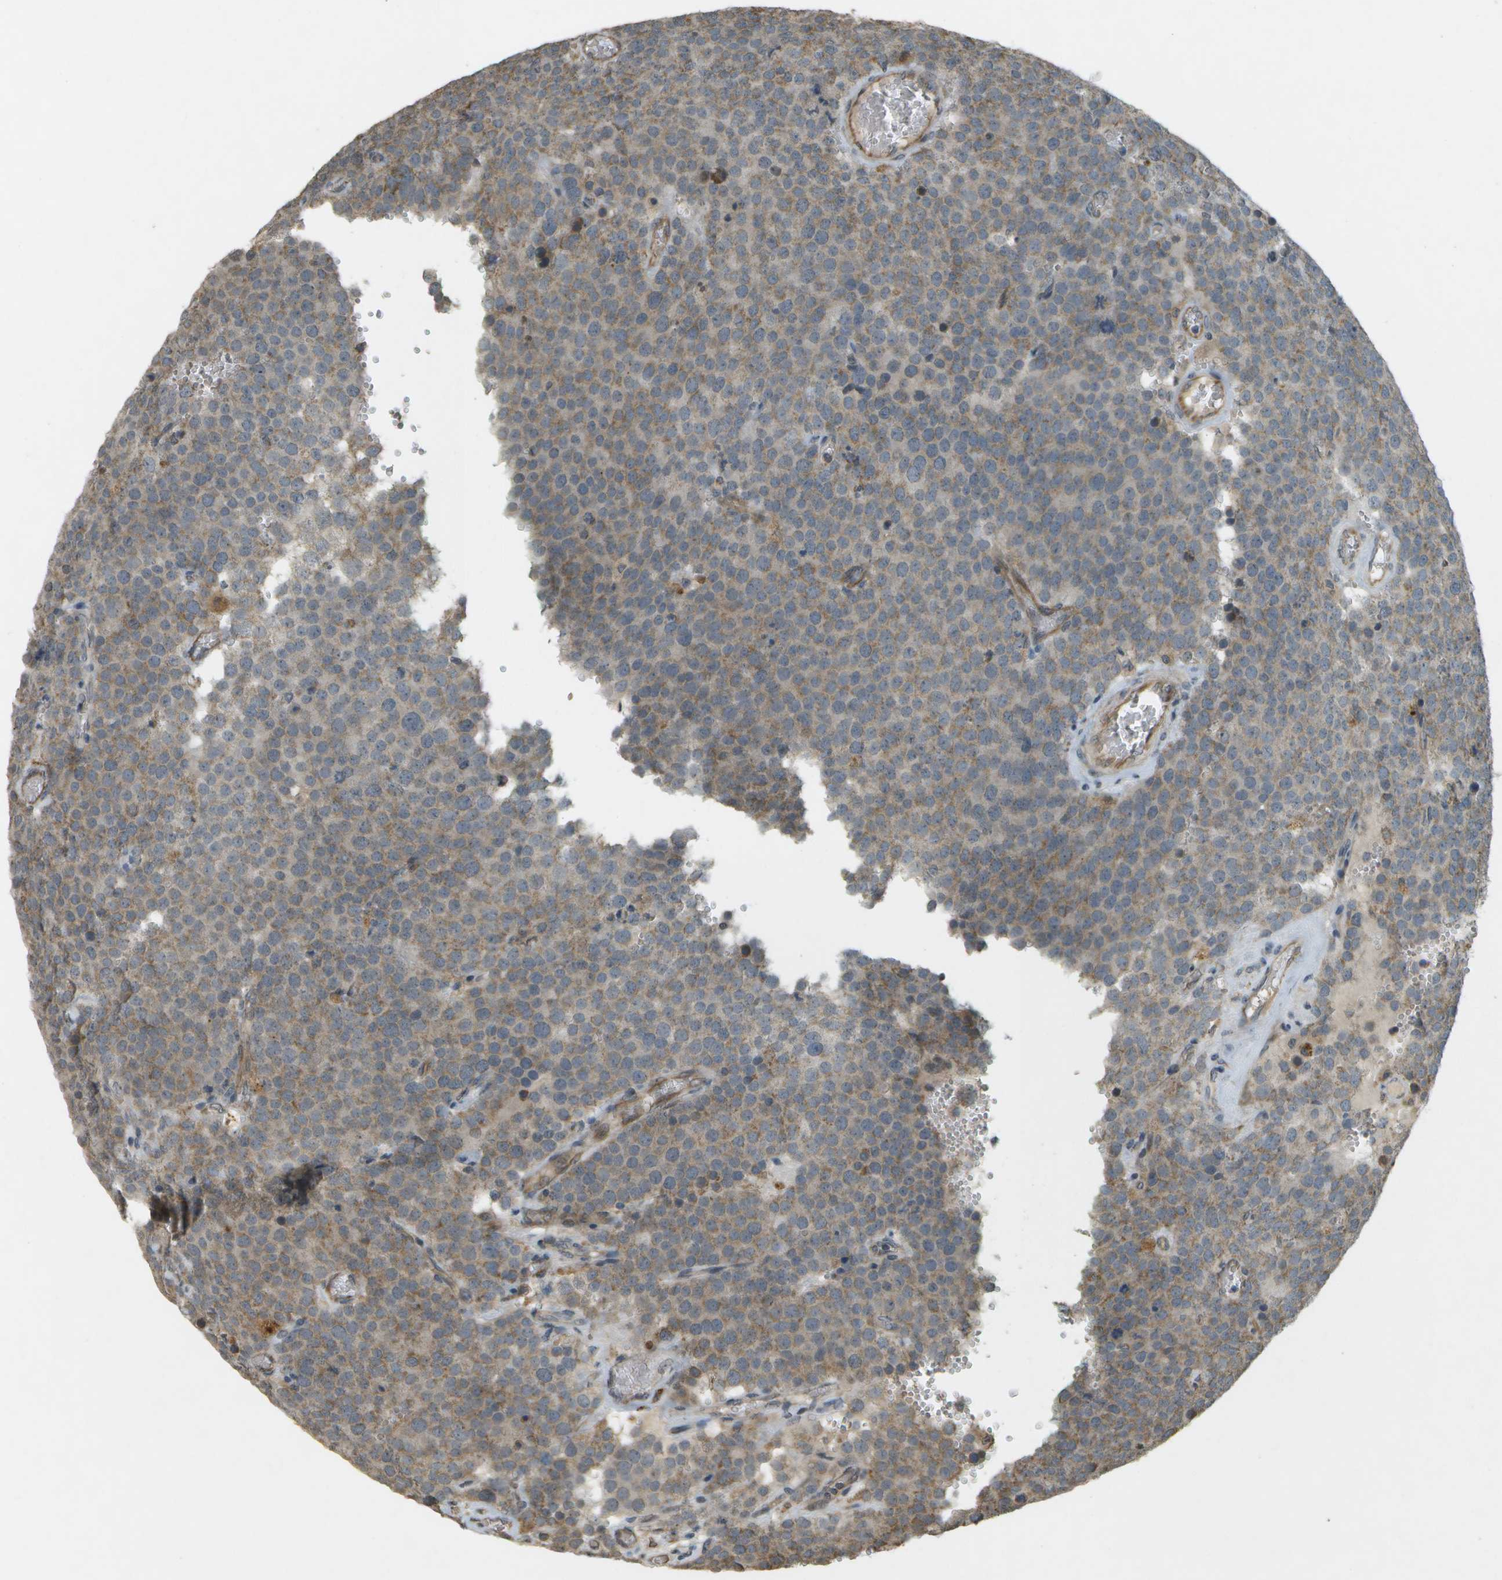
{"staining": {"intensity": "moderate", "quantity": ">75%", "location": "cytoplasmic/membranous"}, "tissue": "testis cancer", "cell_type": "Tumor cells", "image_type": "cancer", "snomed": [{"axis": "morphology", "description": "Normal tissue, NOS"}, {"axis": "morphology", "description": "Seminoma, NOS"}, {"axis": "topography", "description": "Testis"}], "caption": "A micrograph of human seminoma (testis) stained for a protein exhibits moderate cytoplasmic/membranous brown staining in tumor cells.", "gene": "RAB21", "patient": {"sex": "male", "age": 71}}